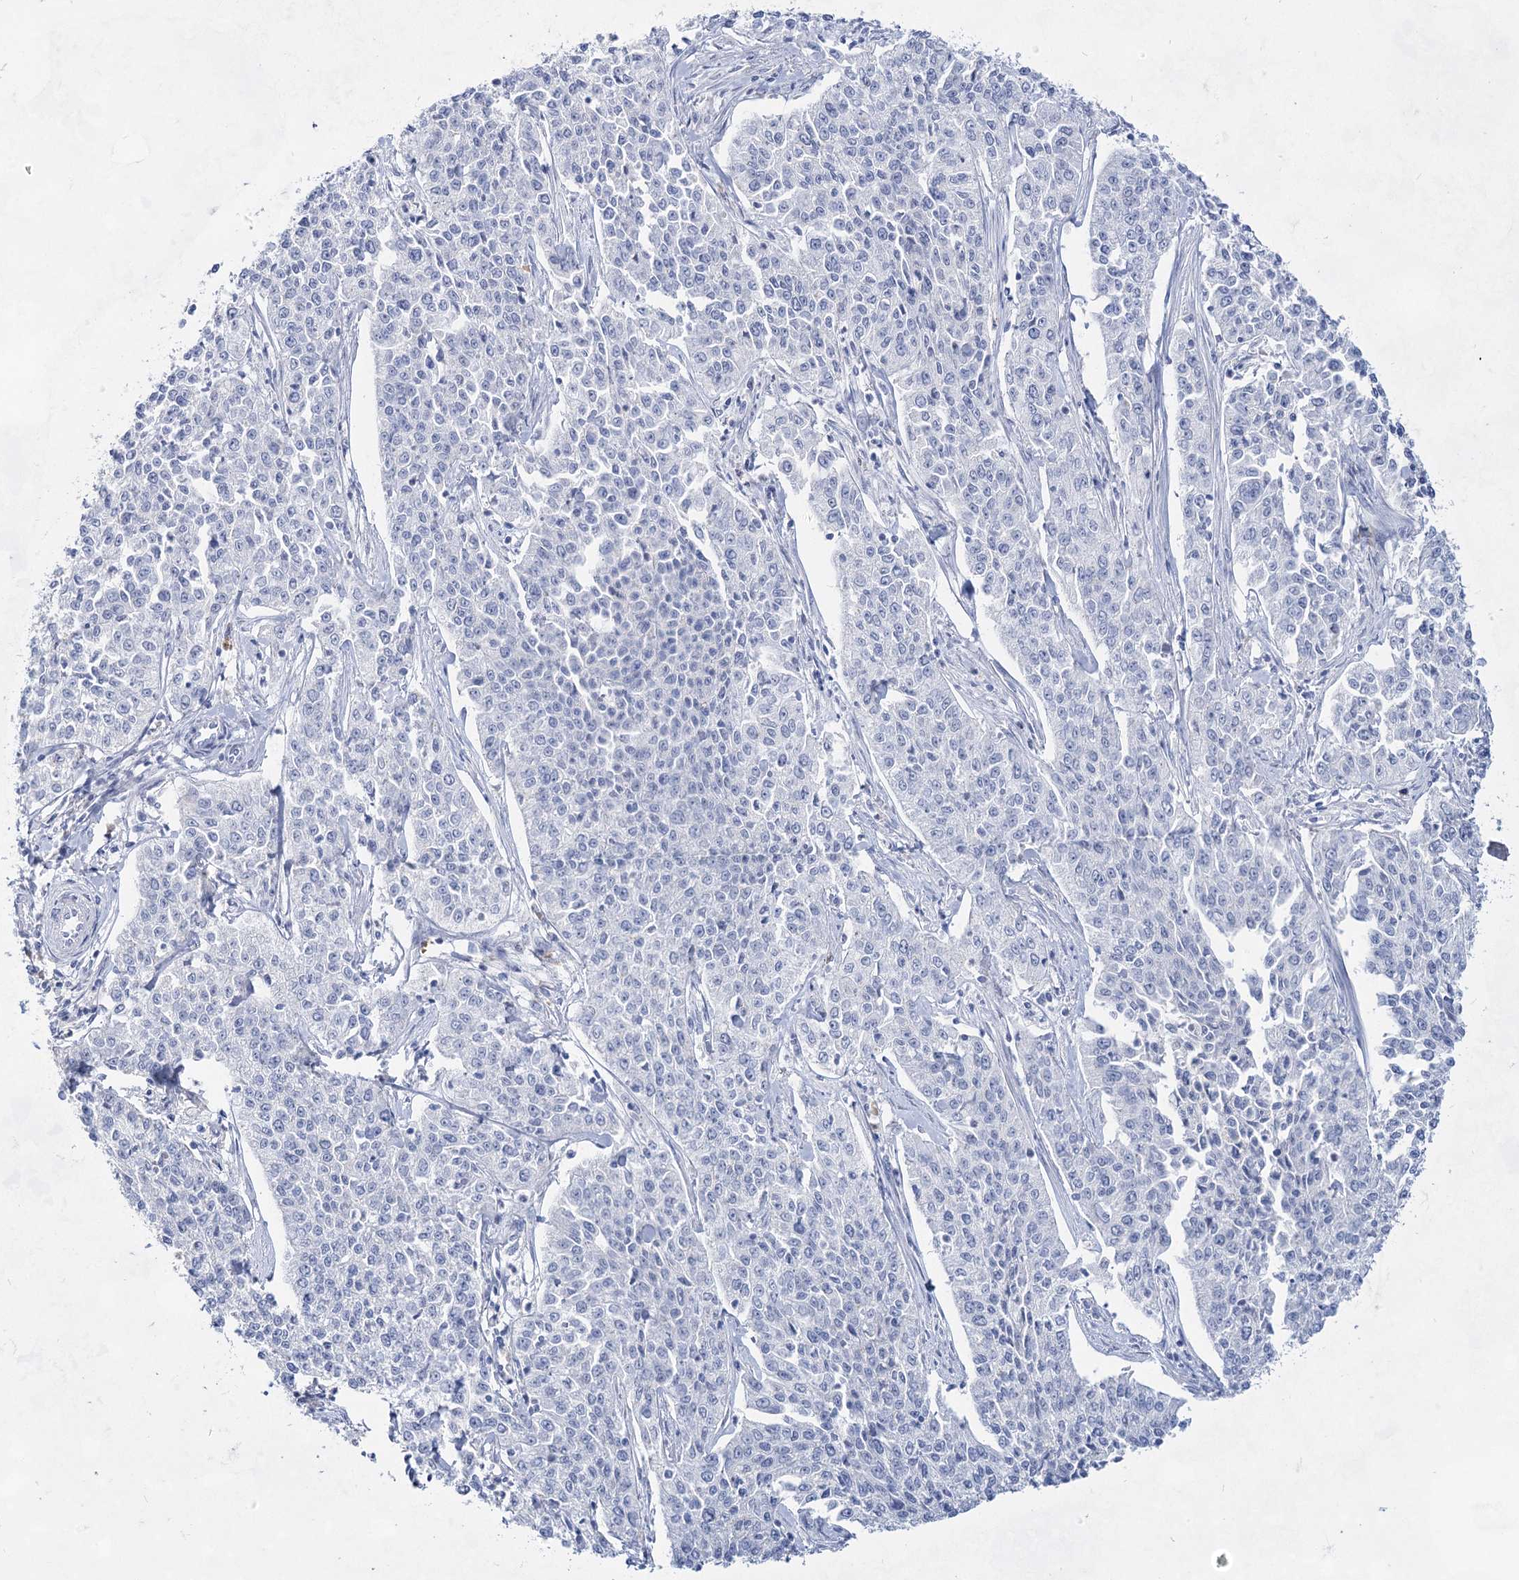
{"staining": {"intensity": "negative", "quantity": "none", "location": "none"}, "tissue": "cervical cancer", "cell_type": "Tumor cells", "image_type": "cancer", "snomed": [{"axis": "morphology", "description": "Squamous cell carcinoma, NOS"}, {"axis": "topography", "description": "Cervix"}], "caption": "DAB (3,3'-diaminobenzidine) immunohistochemical staining of squamous cell carcinoma (cervical) displays no significant staining in tumor cells.", "gene": "ACRV1", "patient": {"sex": "female", "age": 35}}